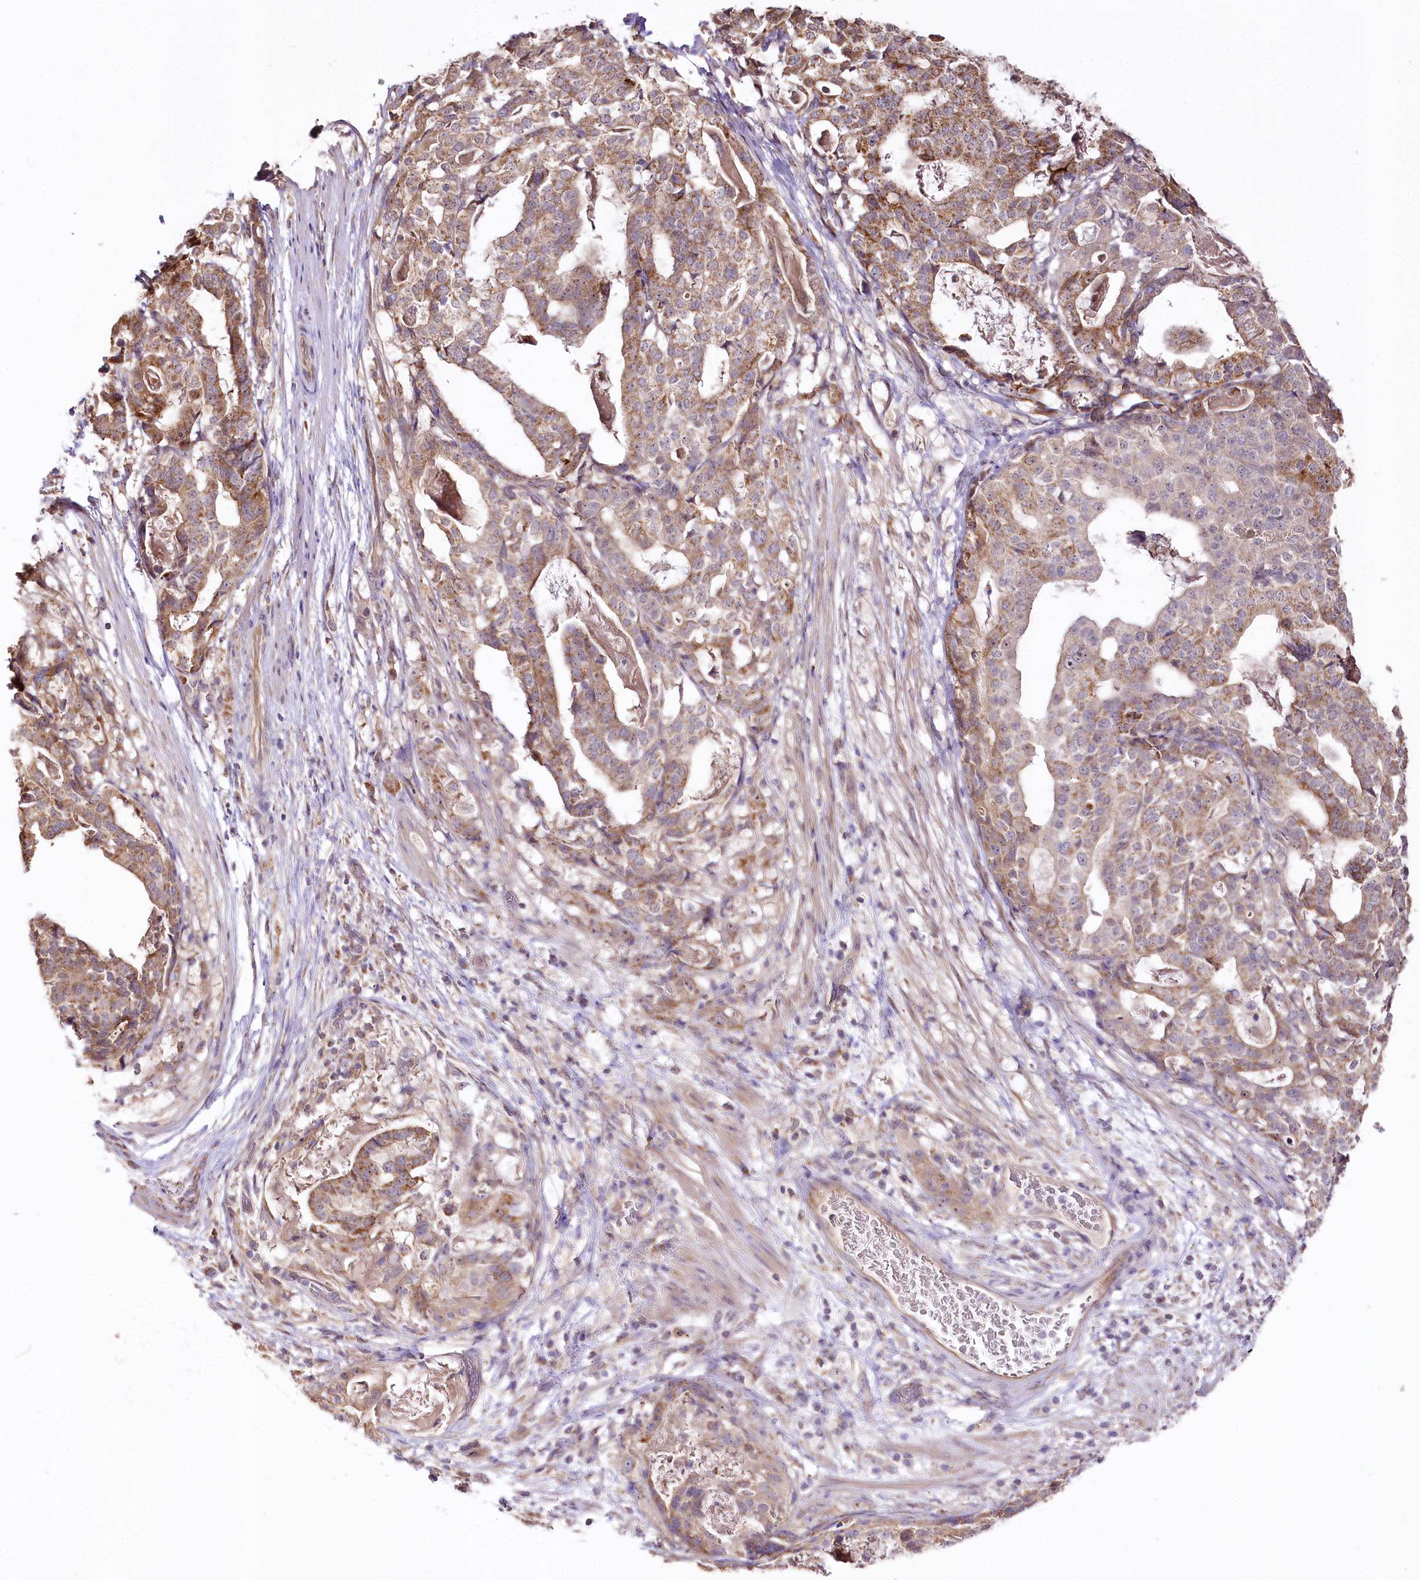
{"staining": {"intensity": "moderate", "quantity": ">75%", "location": "cytoplasmic/membranous"}, "tissue": "stomach cancer", "cell_type": "Tumor cells", "image_type": "cancer", "snomed": [{"axis": "morphology", "description": "Adenocarcinoma, NOS"}, {"axis": "topography", "description": "Stomach"}], "caption": "DAB immunohistochemical staining of adenocarcinoma (stomach) shows moderate cytoplasmic/membranous protein positivity in about >75% of tumor cells.", "gene": "ZNF226", "patient": {"sex": "male", "age": 48}}